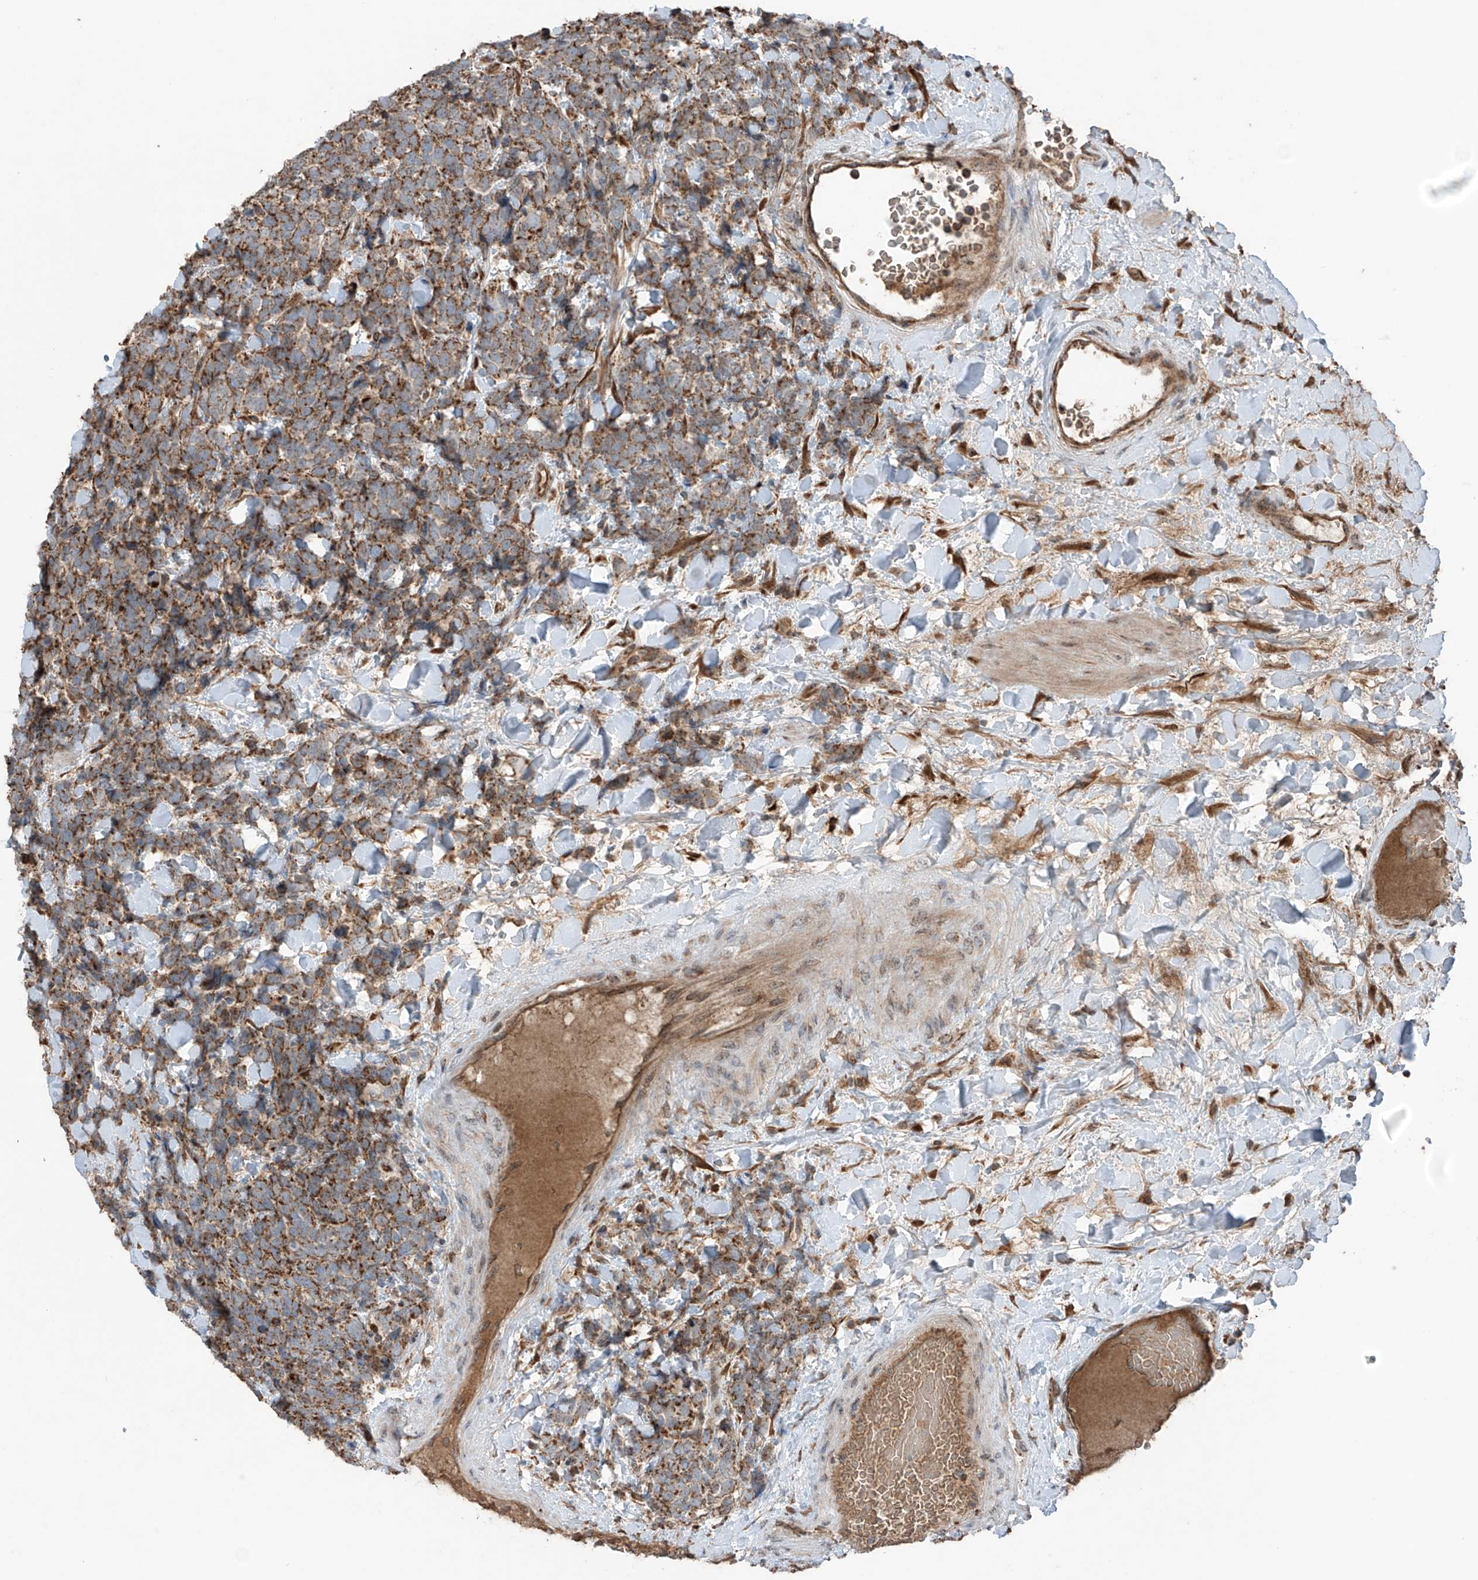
{"staining": {"intensity": "strong", "quantity": "25%-75%", "location": "cytoplasmic/membranous"}, "tissue": "urothelial cancer", "cell_type": "Tumor cells", "image_type": "cancer", "snomed": [{"axis": "morphology", "description": "Urothelial carcinoma, High grade"}, {"axis": "topography", "description": "Urinary bladder"}], "caption": "An image of human high-grade urothelial carcinoma stained for a protein displays strong cytoplasmic/membranous brown staining in tumor cells.", "gene": "SAMD3", "patient": {"sex": "female", "age": 82}}